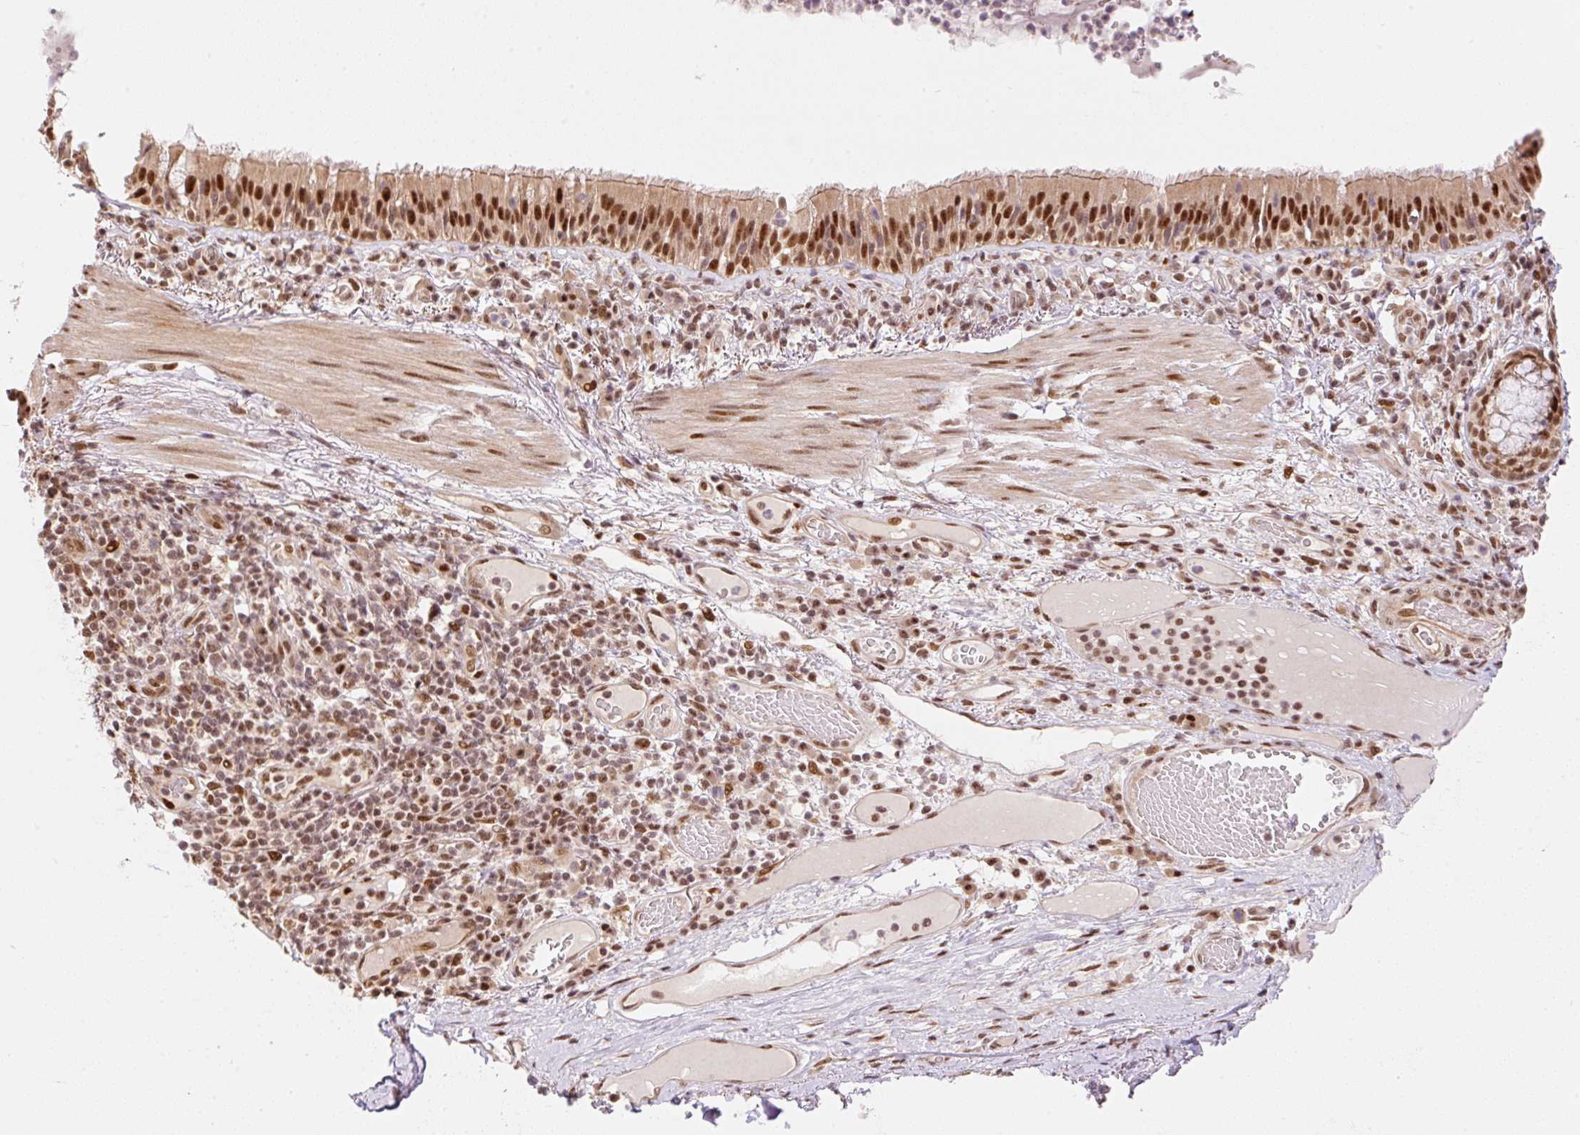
{"staining": {"intensity": "strong", "quantity": ">75%", "location": "nuclear"}, "tissue": "bronchus", "cell_type": "Respiratory epithelial cells", "image_type": "normal", "snomed": [{"axis": "morphology", "description": "Normal tissue, NOS"}, {"axis": "topography", "description": "Cartilage tissue"}, {"axis": "topography", "description": "Bronchus"}], "caption": "Immunohistochemistry (DAB (3,3'-diaminobenzidine)) staining of benign human bronchus demonstrates strong nuclear protein staining in approximately >75% of respiratory epithelial cells. (brown staining indicates protein expression, while blue staining denotes nuclei).", "gene": "INTS8", "patient": {"sex": "male", "age": 56}}